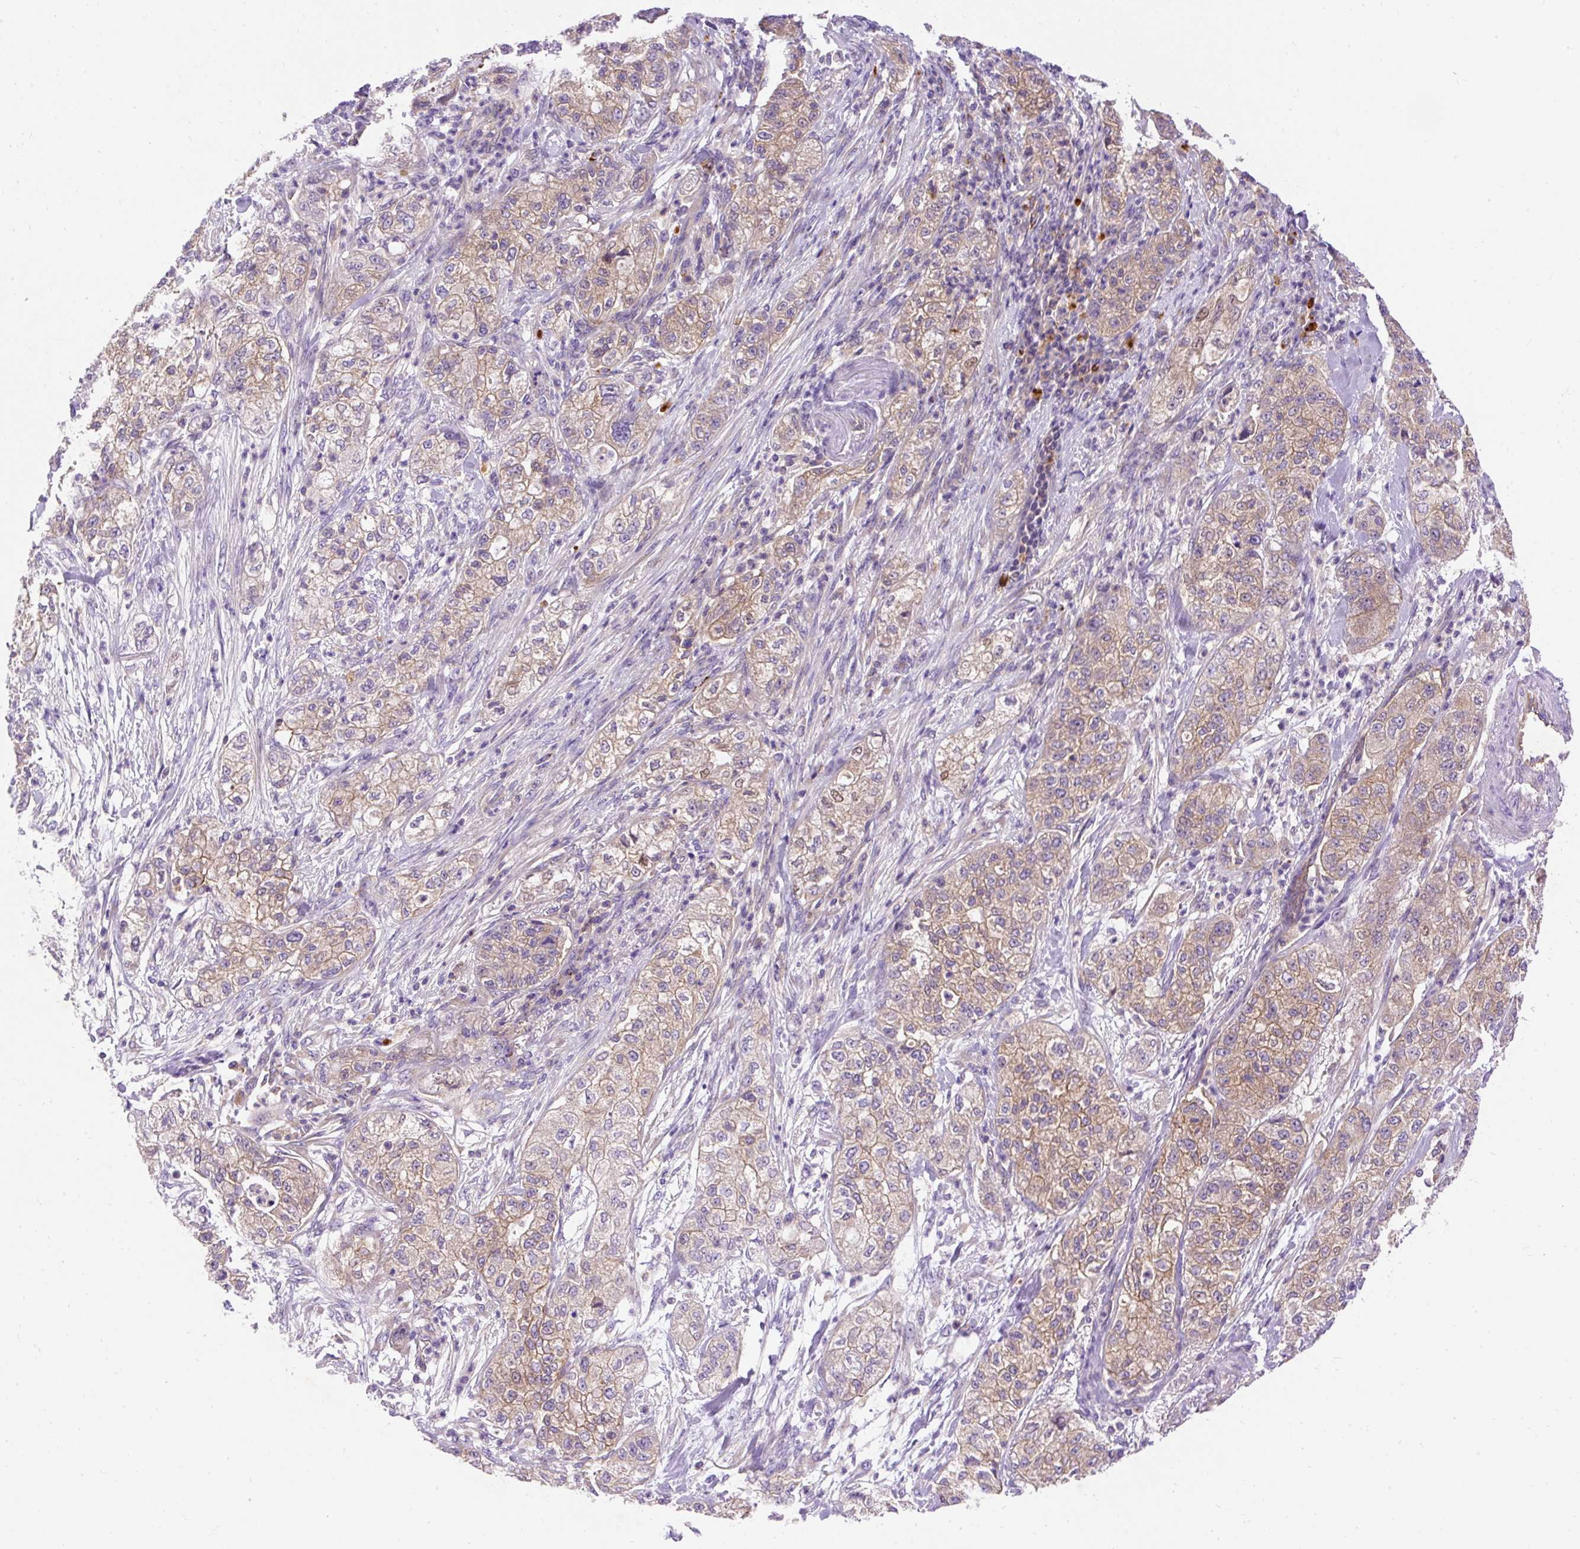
{"staining": {"intensity": "moderate", "quantity": ">75%", "location": "cytoplasmic/membranous"}, "tissue": "pancreatic cancer", "cell_type": "Tumor cells", "image_type": "cancer", "snomed": [{"axis": "morphology", "description": "Adenocarcinoma, NOS"}, {"axis": "topography", "description": "Pancreas"}], "caption": "The micrograph shows immunohistochemical staining of adenocarcinoma (pancreatic). There is moderate cytoplasmic/membranous positivity is identified in approximately >75% of tumor cells. (Stains: DAB (3,3'-diaminobenzidine) in brown, nuclei in blue, Microscopy: brightfield microscopy at high magnification).", "gene": "OR4K15", "patient": {"sex": "female", "age": 78}}